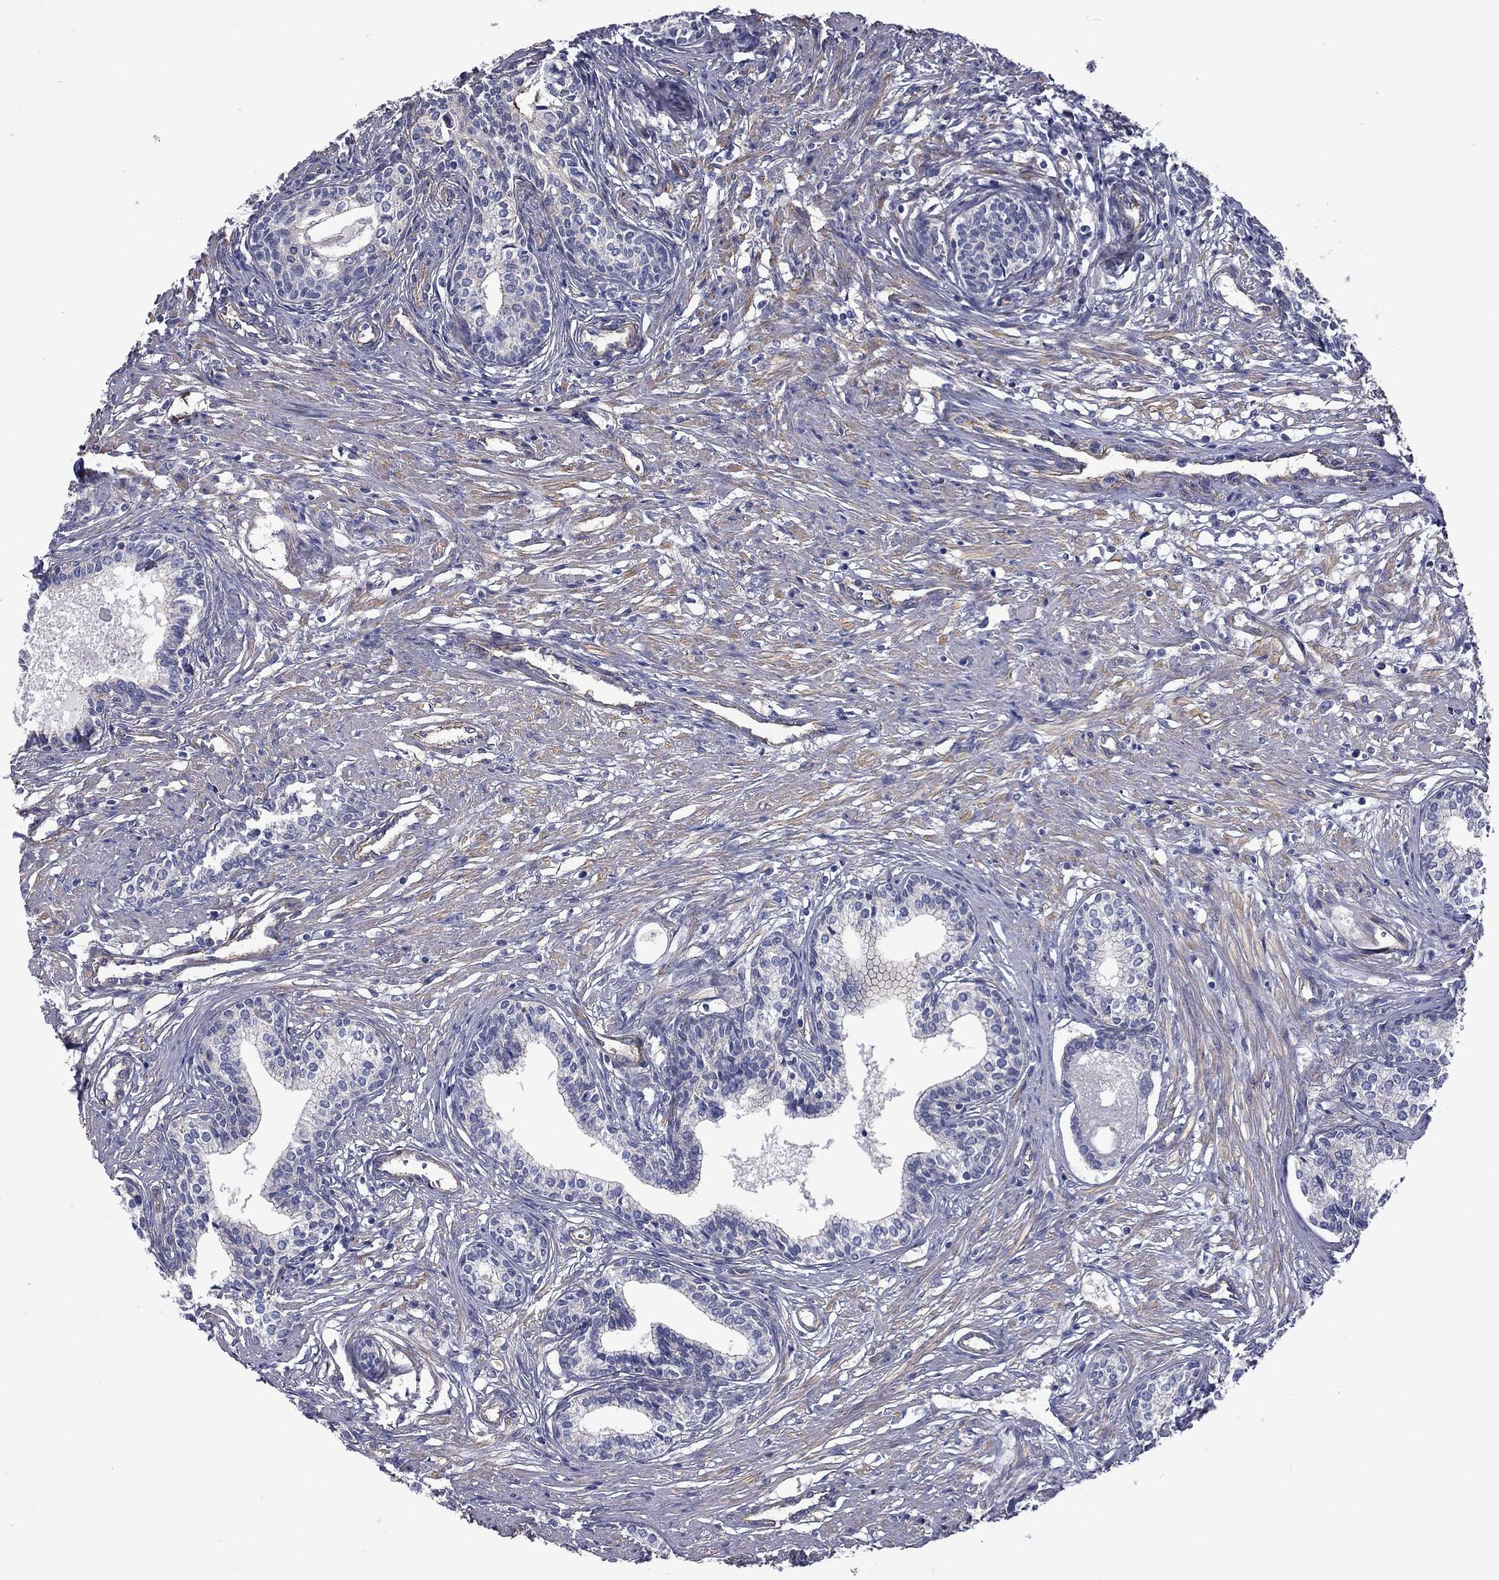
{"staining": {"intensity": "moderate", "quantity": "<25%", "location": "cytoplasmic/membranous"}, "tissue": "prostate", "cell_type": "Glandular cells", "image_type": "normal", "snomed": [{"axis": "morphology", "description": "Normal tissue, NOS"}, {"axis": "topography", "description": "Prostate"}], "caption": "Unremarkable prostate displays moderate cytoplasmic/membranous expression in approximately <25% of glandular cells, visualized by immunohistochemistry. The staining is performed using DAB (3,3'-diaminobenzidine) brown chromogen to label protein expression. The nuclei are counter-stained blue using hematoxylin.", "gene": "TCHH", "patient": {"sex": "male", "age": 60}}